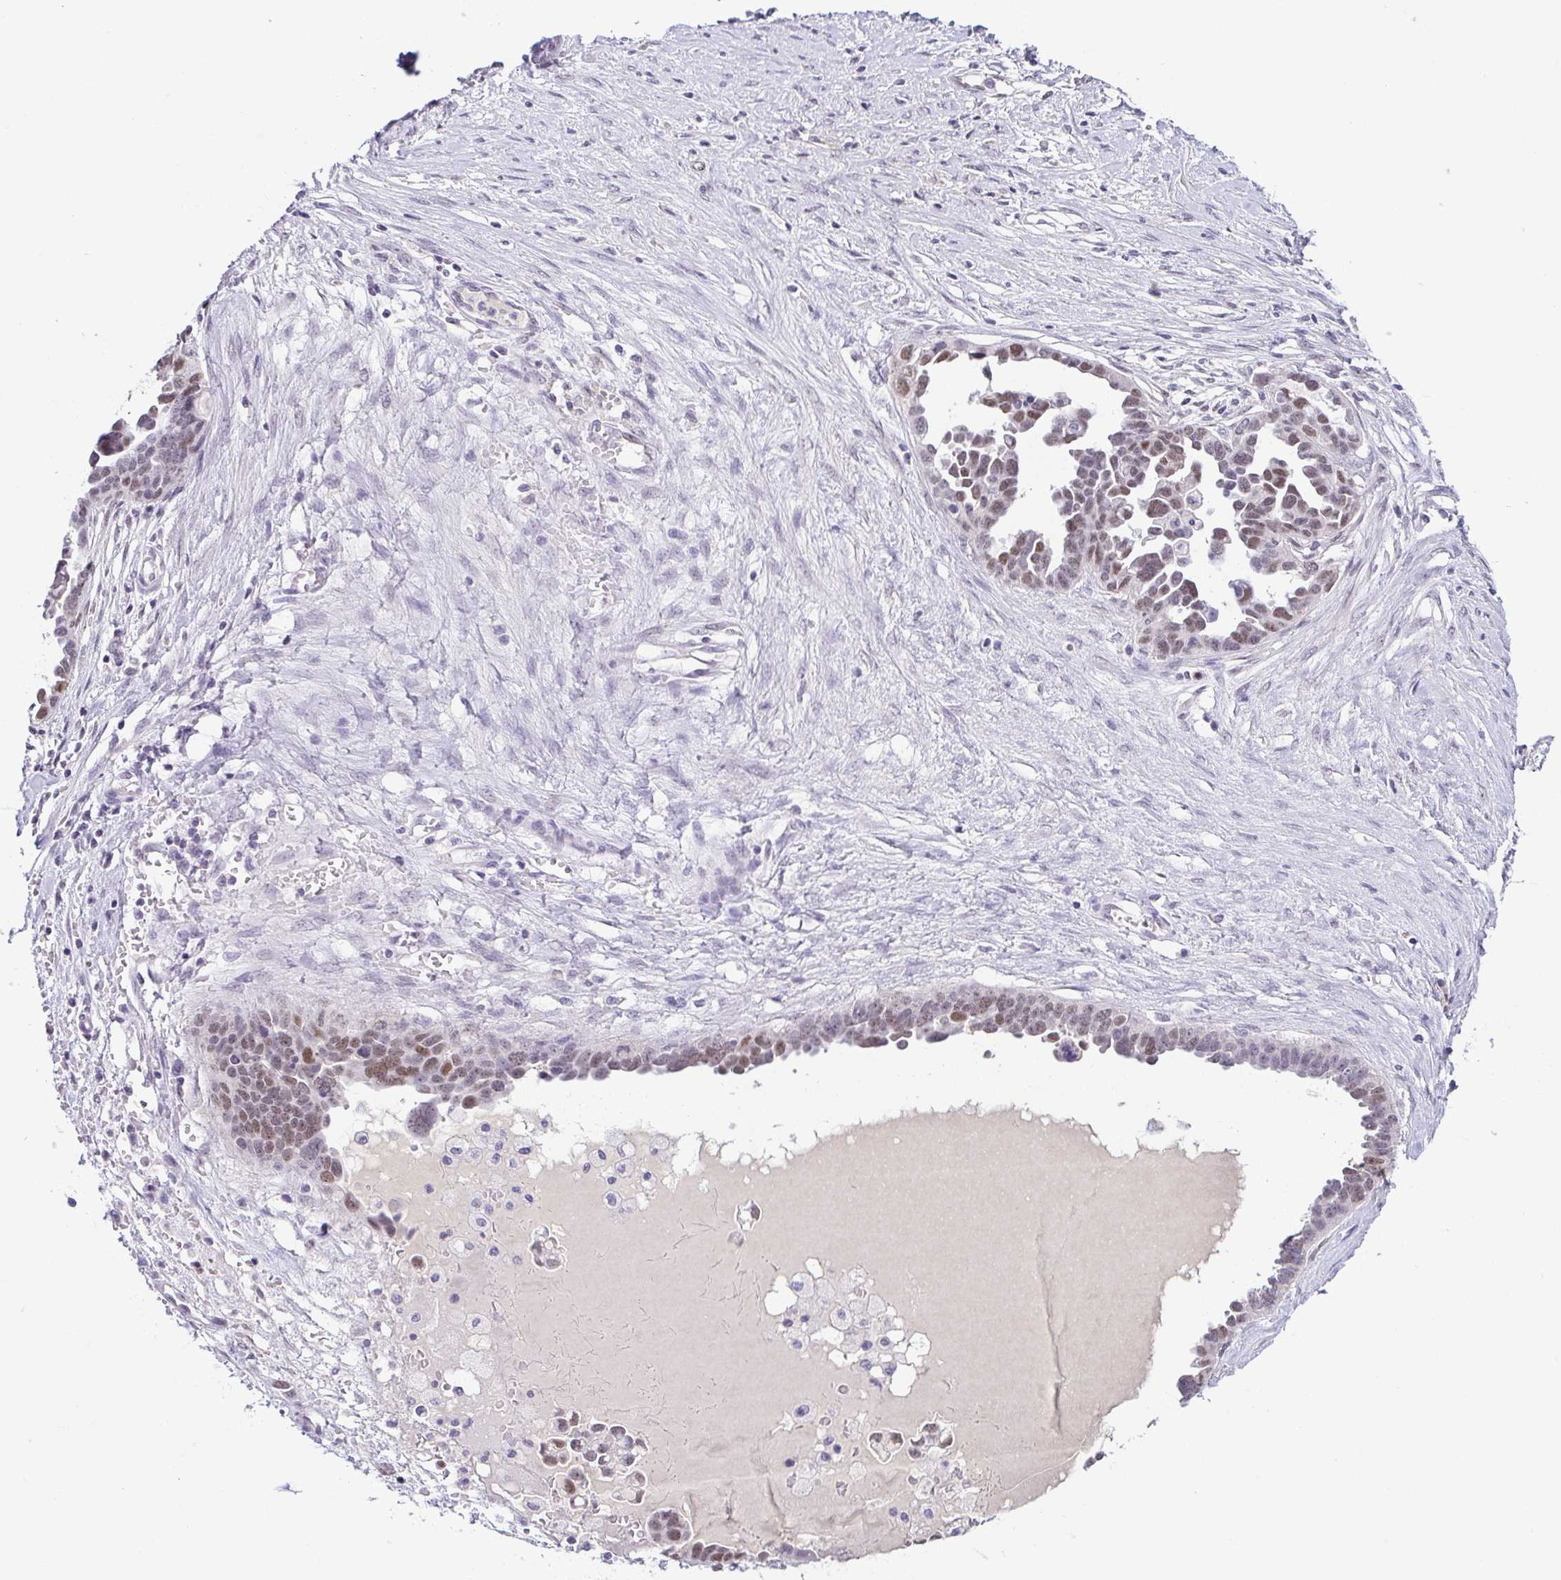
{"staining": {"intensity": "moderate", "quantity": "25%-75%", "location": "nuclear"}, "tissue": "ovarian cancer", "cell_type": "Tumor cells", "image_type": "cancer", "snomed": [{"axis": "morphology", "description": "Cystadenocarcinoma, serous, NOS"}, {"axis": "topography", "description": "Ovary"}], "caption": "Ovarian cancer (serous cystadenocarcinoma) stained with a brown dye demonstrates moderate nuclear positive staining in about 25%-75% of tumor cells.", "gene": "TCF3", "patient": {"sex": "female", "age": 54}}